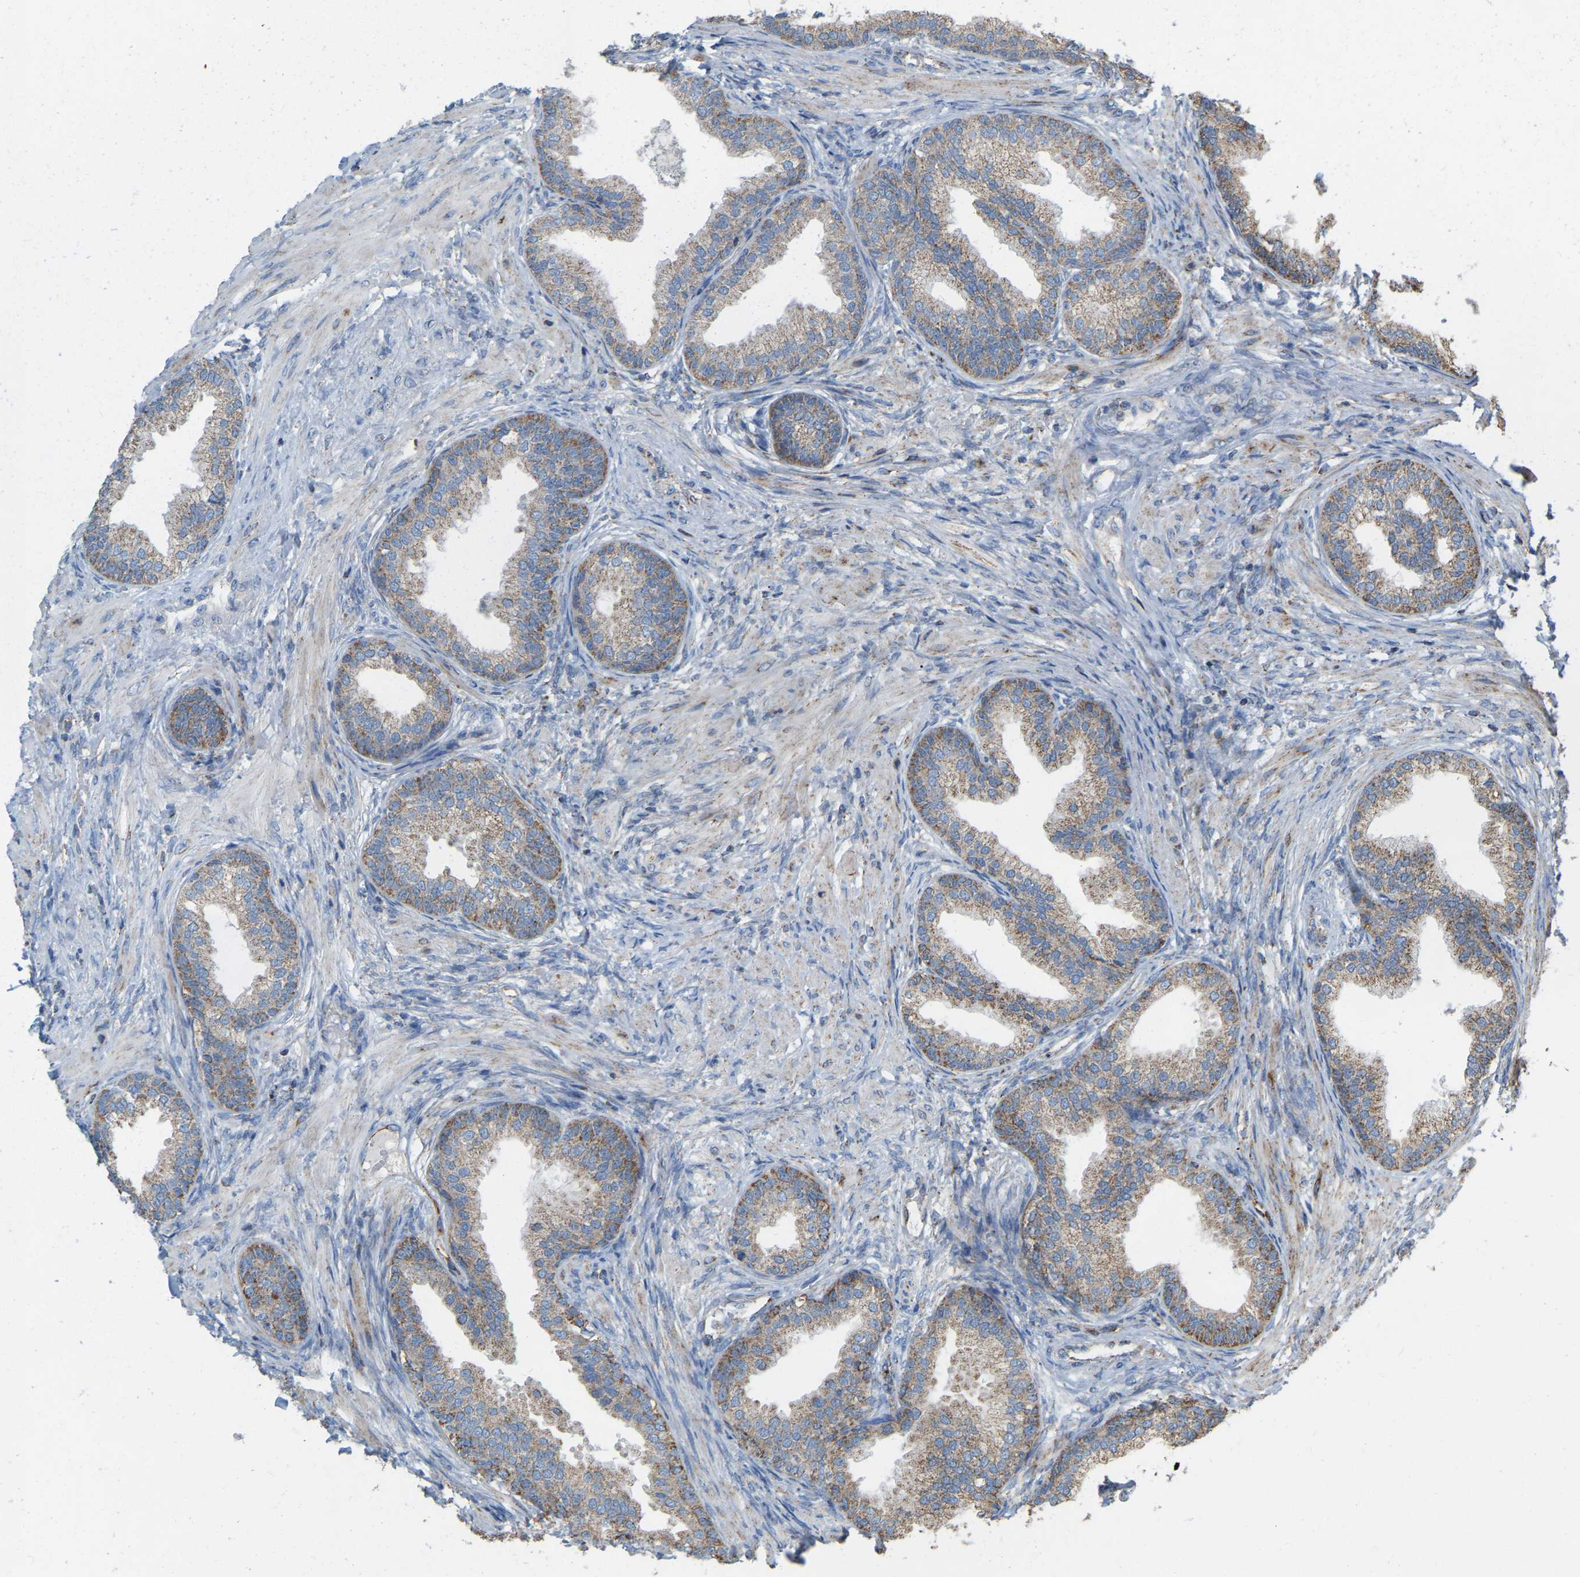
{"staining": {"intensity": "moderate", "quantity": "25%-75%", "location": "cytoplasmic/membranous"}, "tissue": "prostate", "cell_type": "Glandular cells", "image_type": "normal", "snomed": [{"axis": "morphology", "description": "Normal tissue, NOS"}, {"axis": "topography", "description": "Prostate"}], "caption": "Human prostate stained for a protein (brown) exhibits moderate cytoplasmic/membranous positive expression in about 25%-75% of glandular cells.", "gene": "CBLB", "patient": {"sex": "male", "age": 76}}